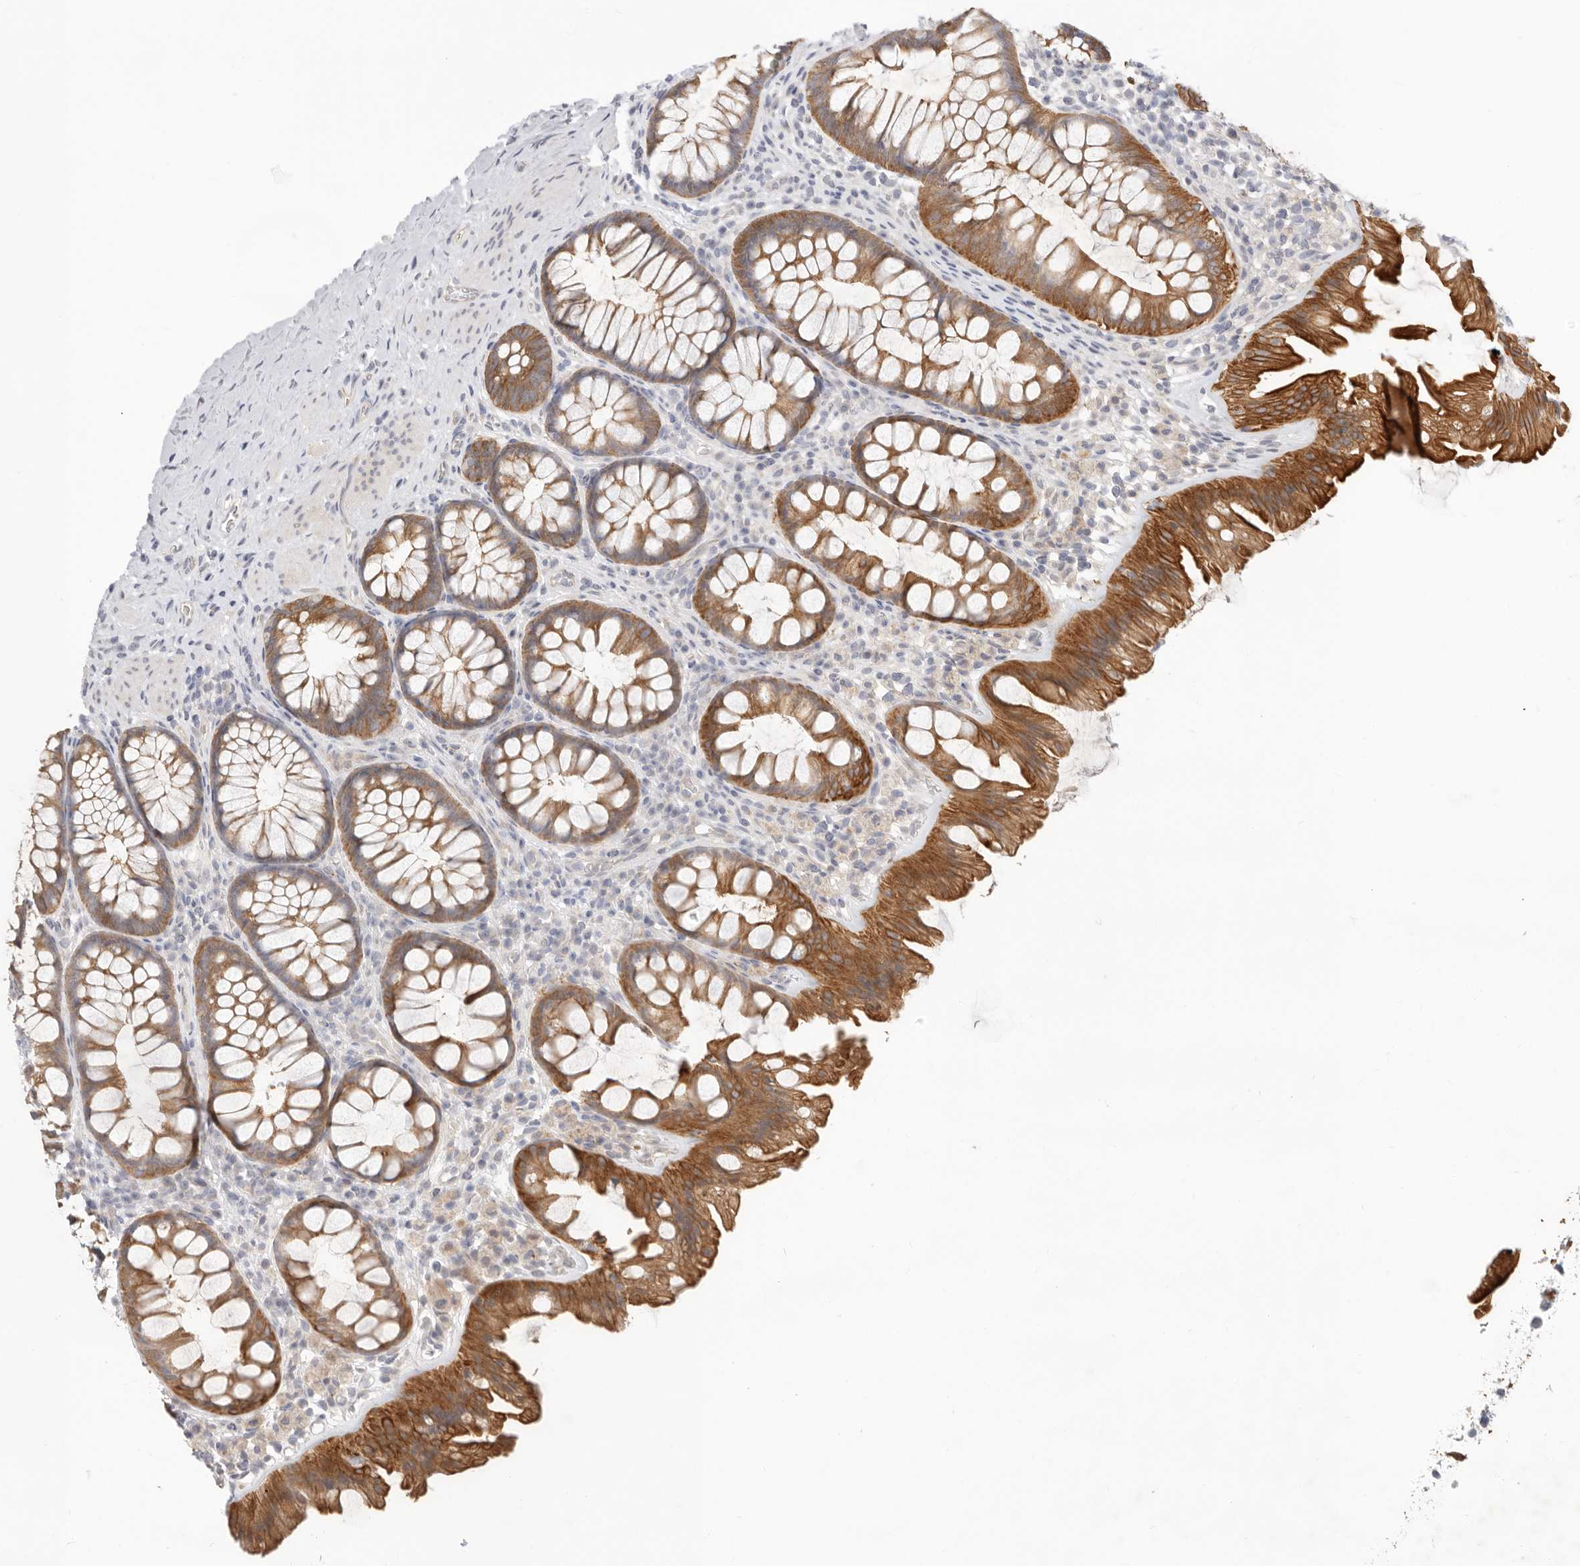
{"staining": {"intensity": "negative", "quantity": "none", "location": "none"}, "tissue": "colon", "cell_type": "Endothelial cells", "image_type": "normal", "snomed": [{"axis": "morphology", "description": "Normal tissue, NOS"}, {"axis": "topography", "description": "Colon"}], "caption": "DAB immunohistochemical staining of unremarkable human colon reveals no significant expression in endothelial cells. (IHC, brightfield microscopy, high magnification).", "gene": "USH1C", "patient": {"sex": "female", "age": 62}}